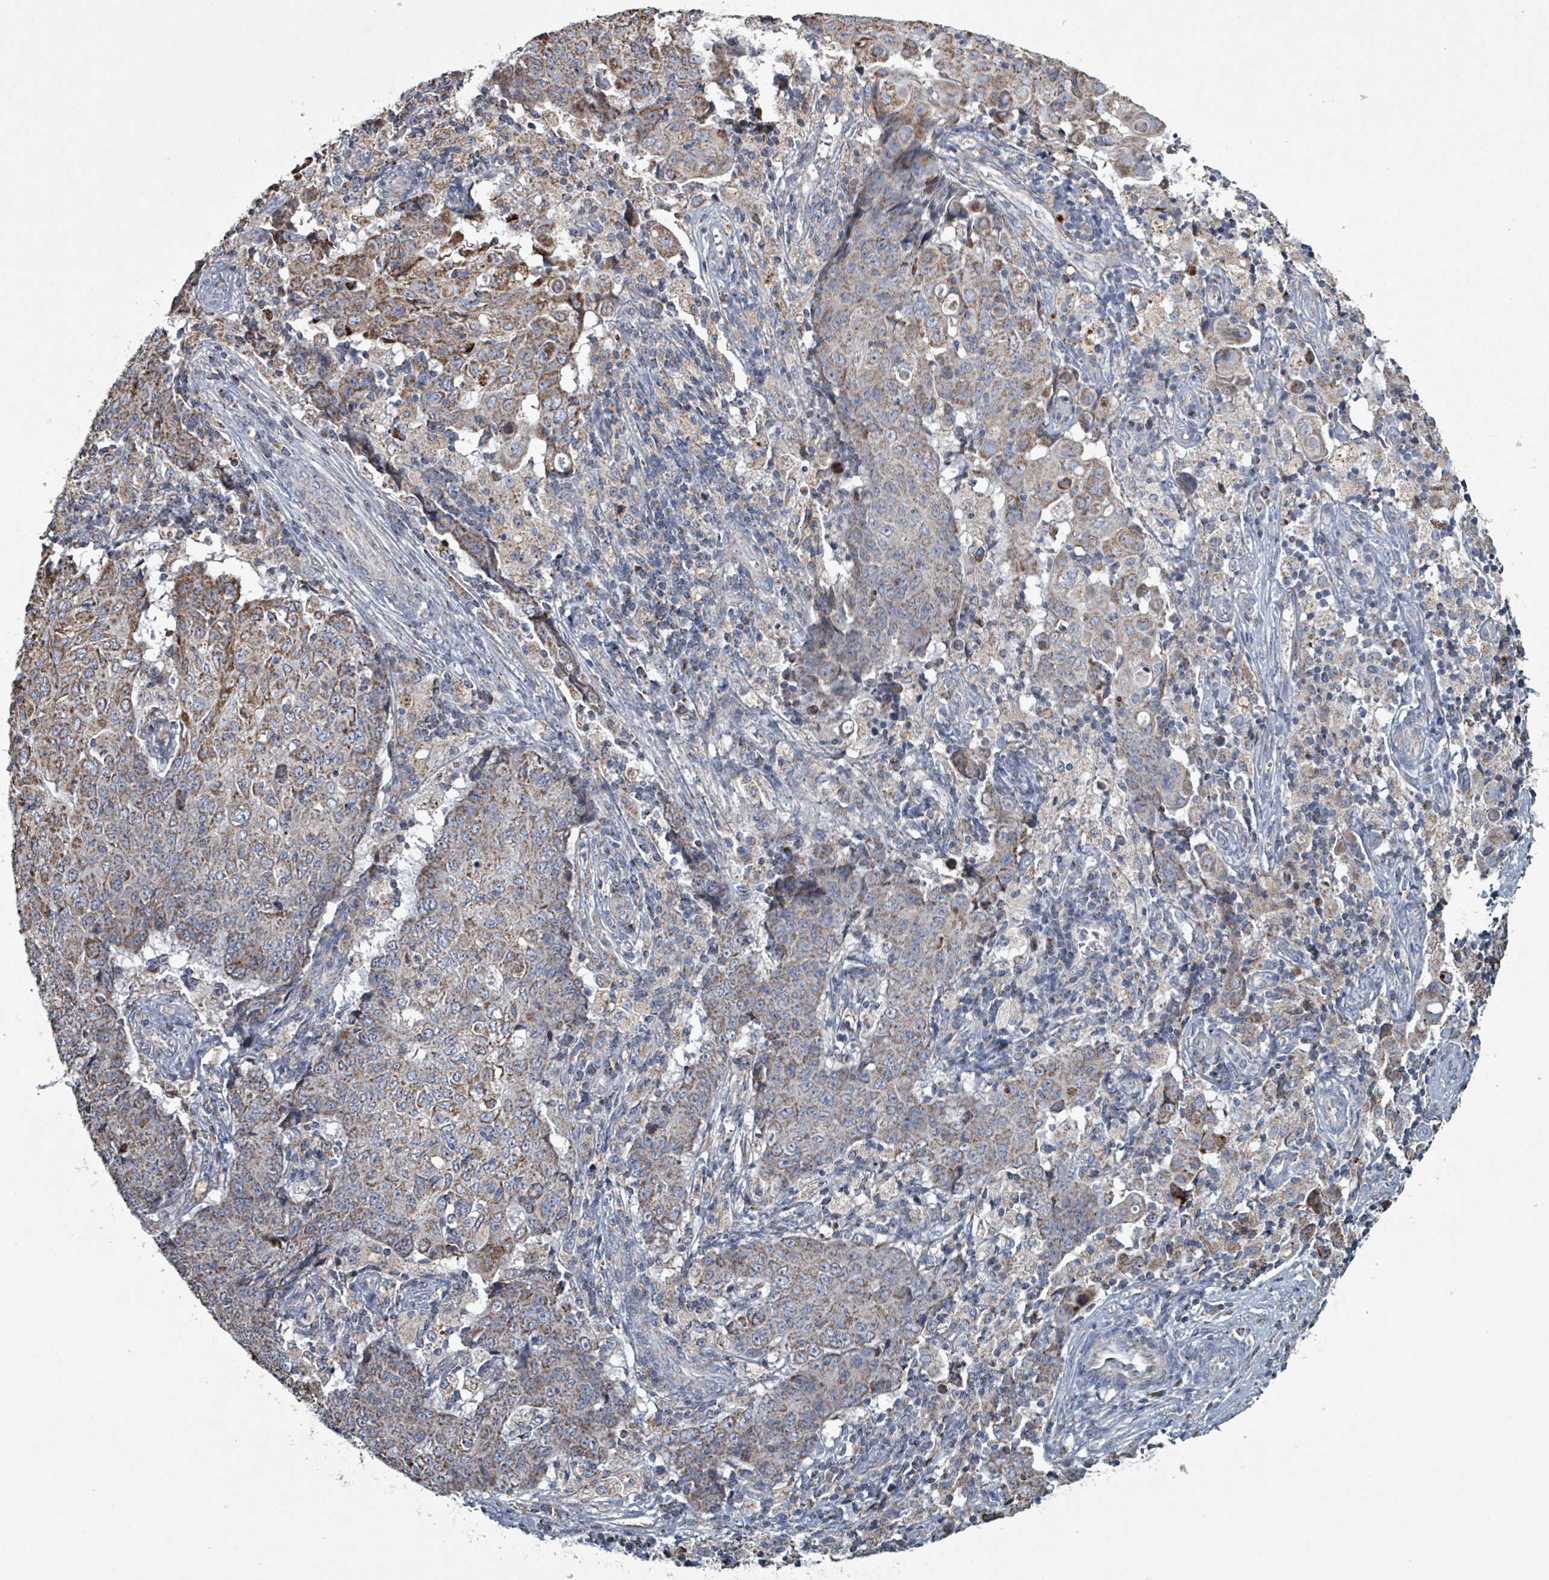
{"staining": {"intensity": "moderate", "quantity": "<25%", "location": "cytoplasmic/membranous"}, "tissue": "ovarian cancer", "cell_type": "Tumor cells", "image_type": "cancer", "snomed": [{"axis": "morphology", "description": "Carcinoma, endometroid"}, {"axis": "topography", "description": "Ovary"}], "caption": "Ovarian cancer (endometroid carcinoma) tissue demonstrates moderate cytoplasmic/membranous staining in approximately <25% of tumor cells, visualized by immunohistochemistry.", "gene": "ABHD18", "patient": {"sex": "female", "age": 42}}